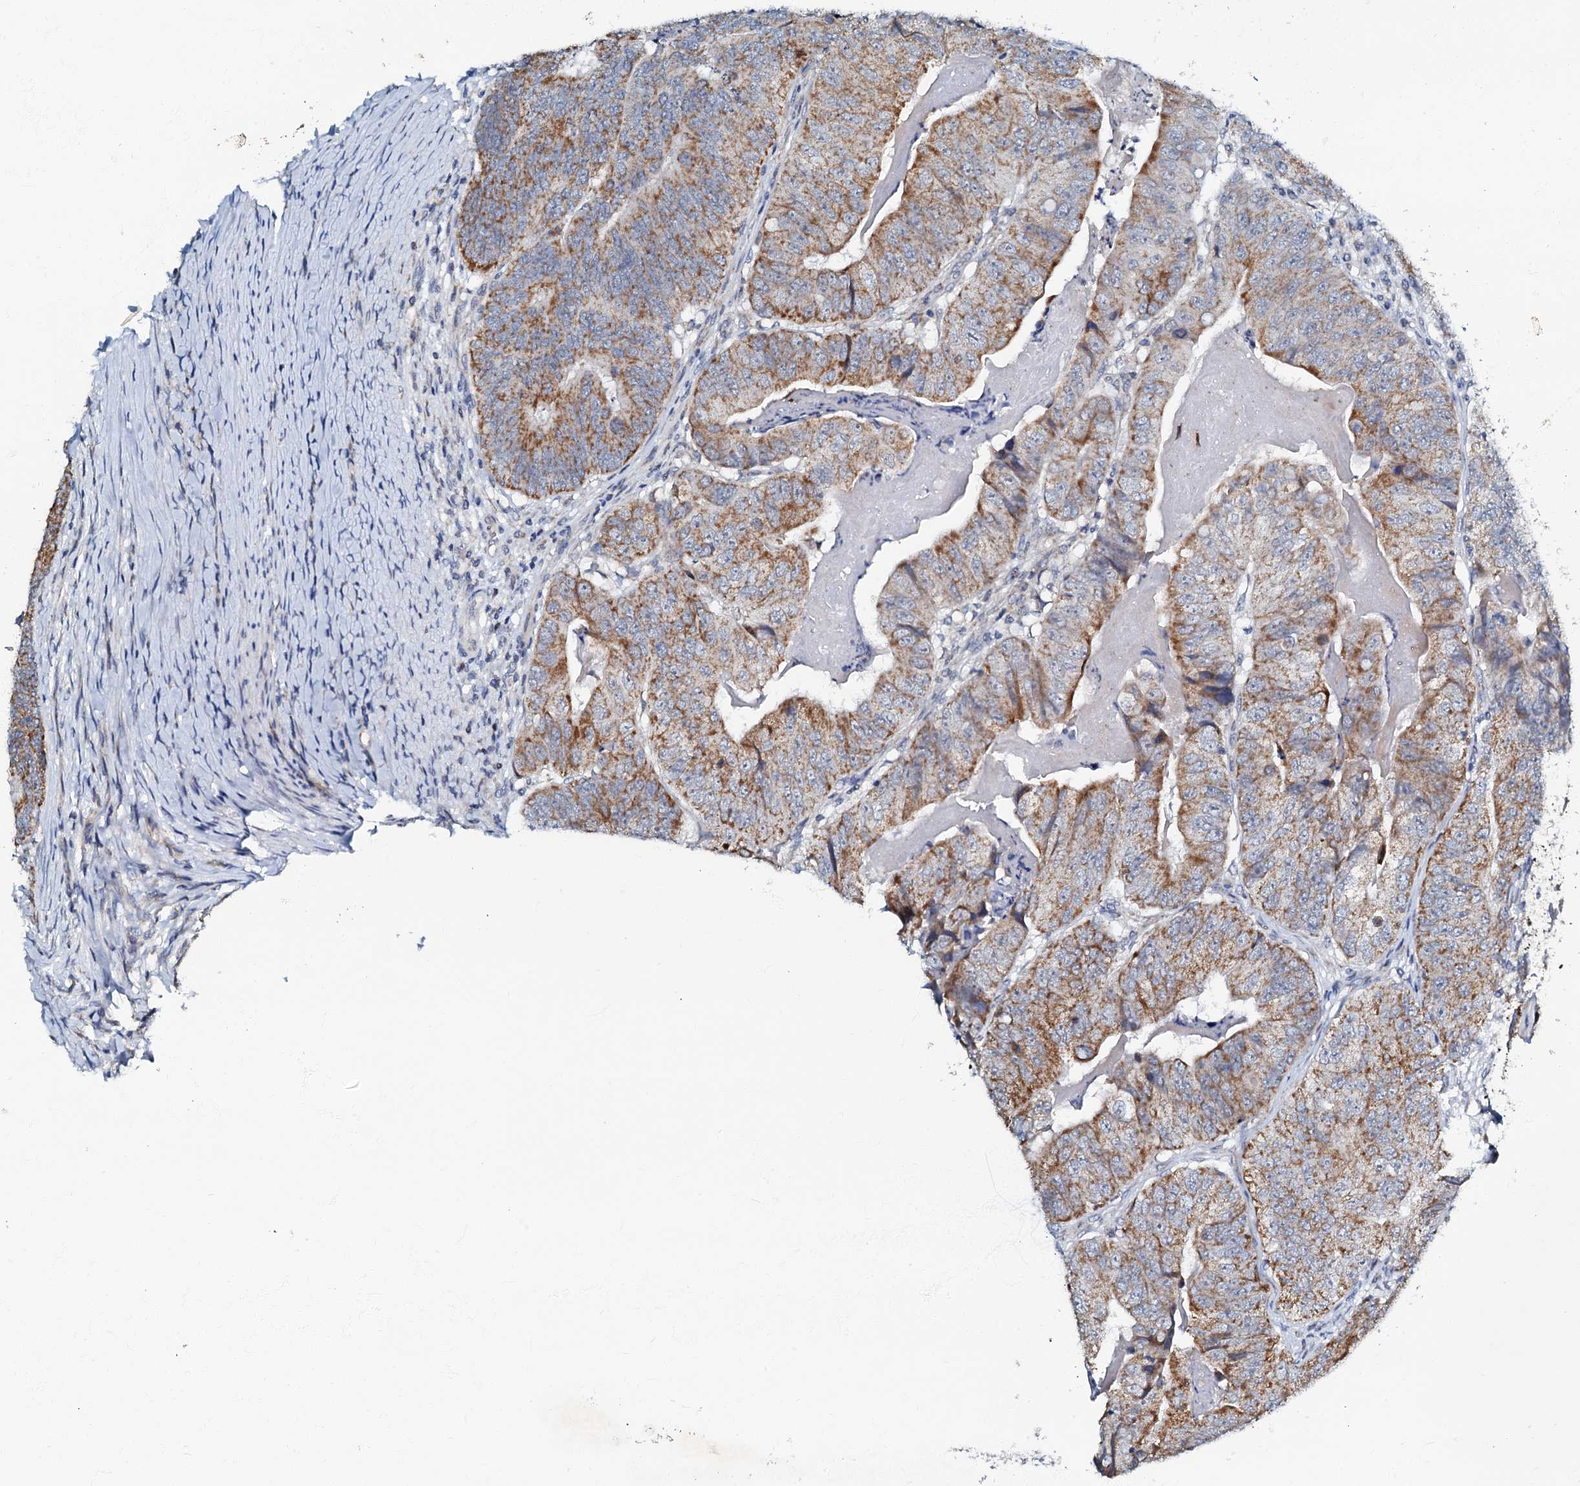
{"staining": {"intensity": "moderate", "quantity": "25%-75%", "location": "cytoplasmic/membranous"}, "tissue": "colorectal cancer", "cell_type": "Tumor cells", "image_type": "cancer", "snomed": [{"axis": "morphology", "description": "Adenocarcinoma, NOS"}, {"axis": "topography", "description": "Colon"}], "caption": "Moderate cytoplasmic/membranous expression is appreciated in about 25%-75% of tumor cells in colorectal adenocarcinoma. (Stains: DAB (3,3'-diaminobenzidine) in brown, nuclei in blue, Microscopy: brightfield microscopy at high magnification).", "gene": "MRPL51", "patient": {"sex": "female", "age": 67}}